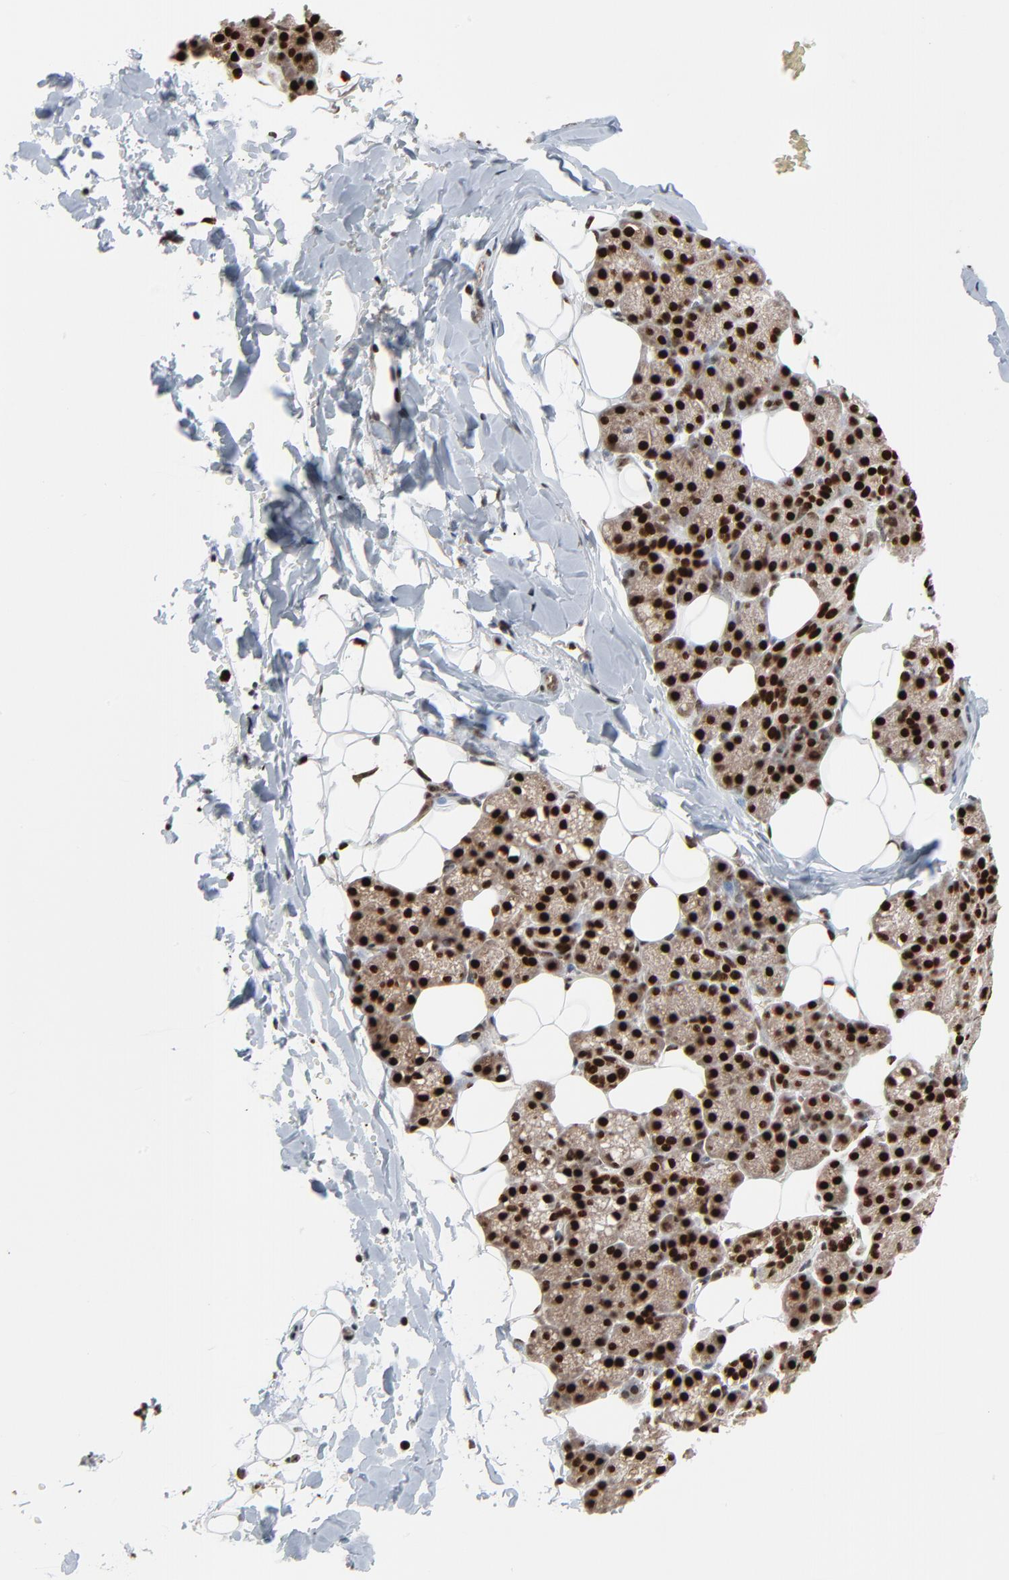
{"staining": {"intensity": "strong", "quantity": ">75%", "location": "cytoplasmic/membranous,nuclear"}, "tissue": "salivary gland", "cell_type": "Glandular cells", "image_type": "normal", "snomed": [{"axis": "morphology", "description": "Normal tissue, NOS"}, {"axis": "topography", "description": "Lymph node"}, {"axis": "topography", "description": "Salivary gland"}], "caption": "Immunohistochemistry (DAB (3,3'-diaminobenzidine)) staining of normal salivary gland demonstrates strong cytoplasmic/membranous,nuclear protein staining in about >75% of glandular cells. (Brightfield microscopy of DAB IHC at high magnification).", "gene": "MEIS2", "patient": {"sex": "male", "age": 8}}